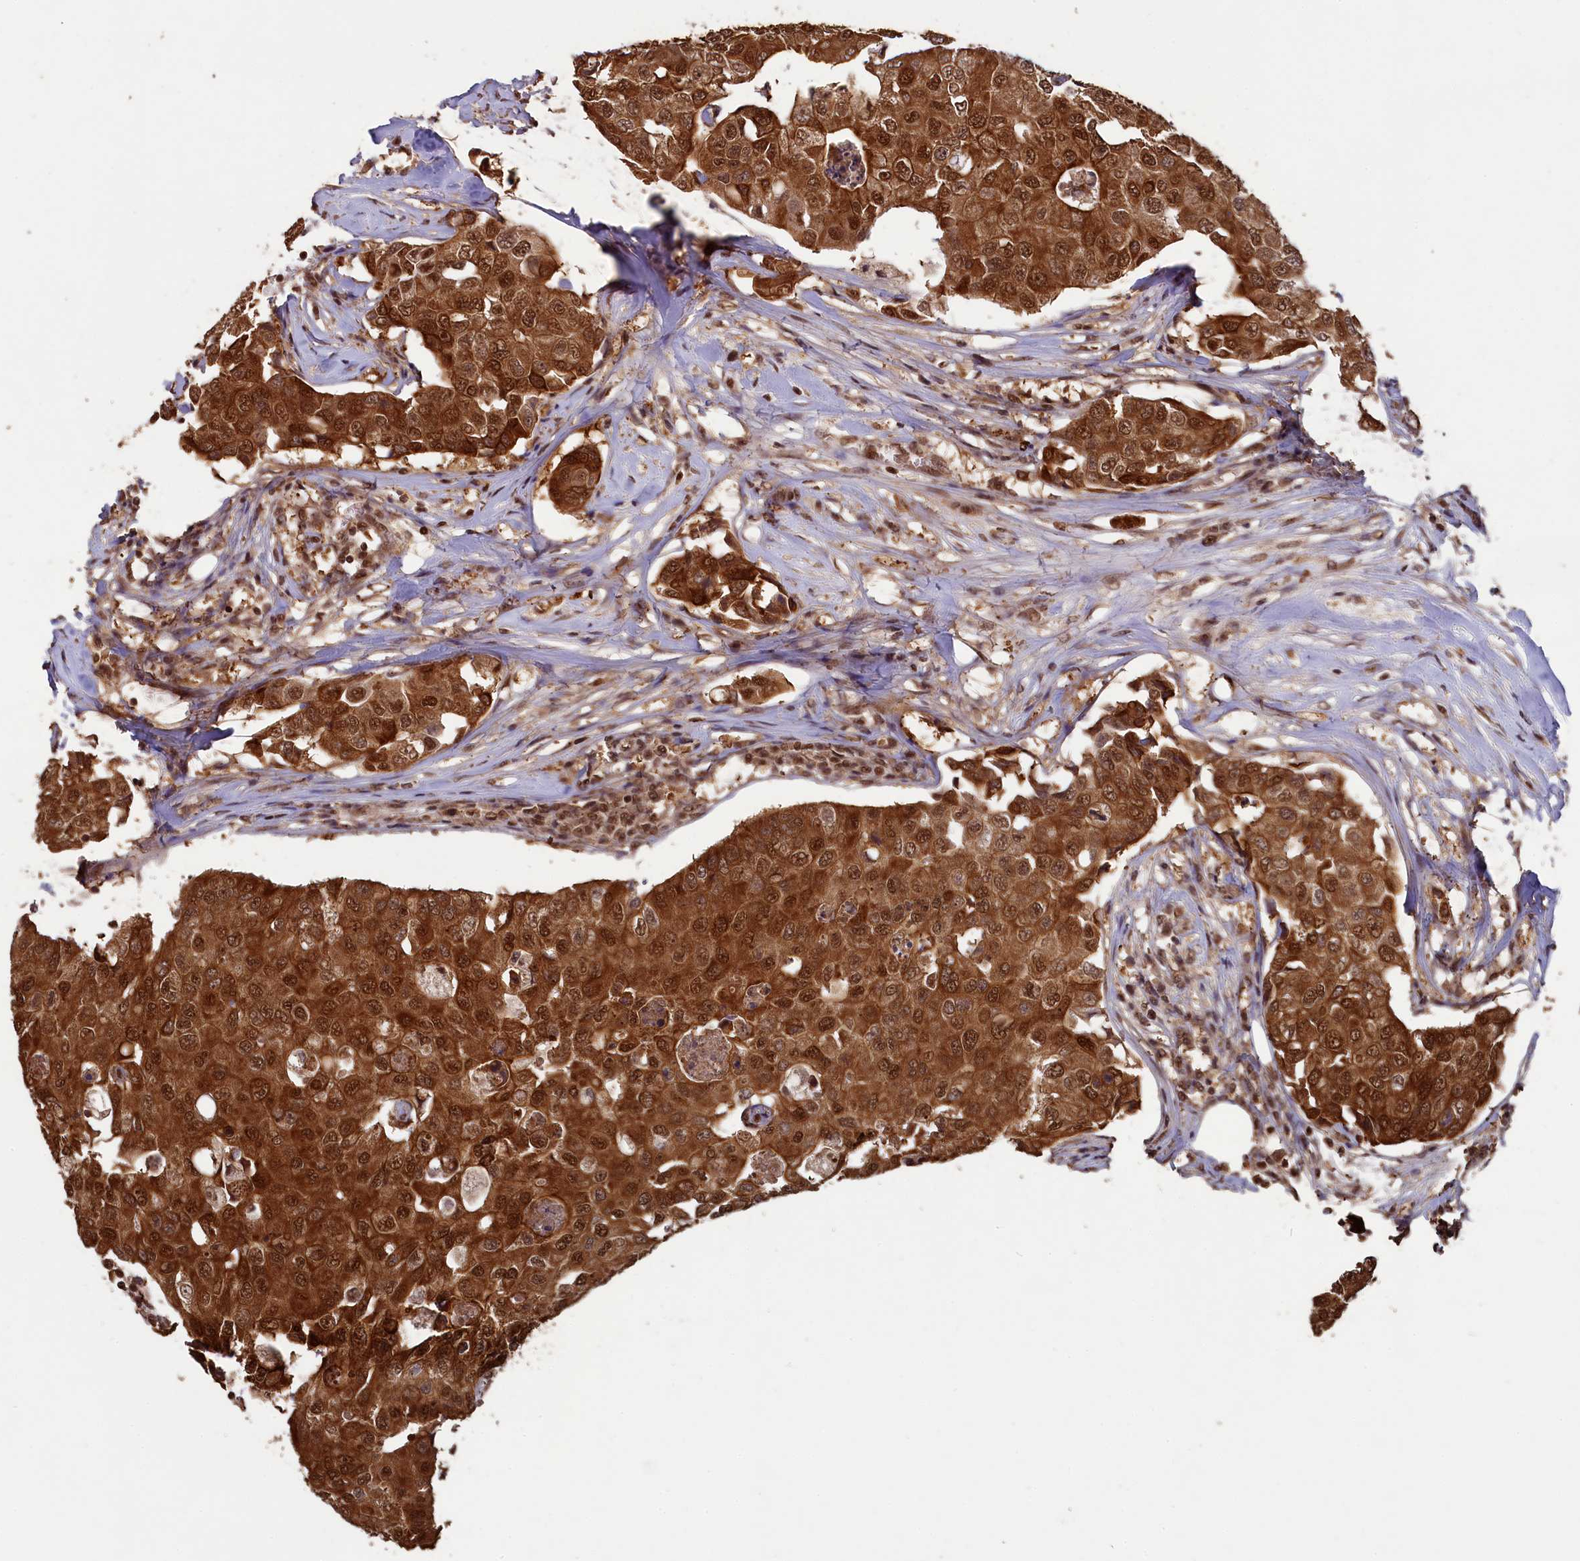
{"staining": {"intensity": "strong", "quantity": ">75%", "location": "cytoplasmic/membranous,nuclear"}, "tissue": "breast cancer", "cell_type": "Tumor cells", "image_type": "cancer", "snomed": [{"axis": "morphology", "description": "Duct carcinoma"}, {"axis": "topography", "description": "Breast"}], "caption": "Protein analysis of breast cancer (invasive ductal carcinoma) tissue demonstrates strong cytoplasmic/membranous and nuclear positivity in about >75% of tumor cells.", "gene": "NAE1", "patient": {"sex": "female", "age": 80}}